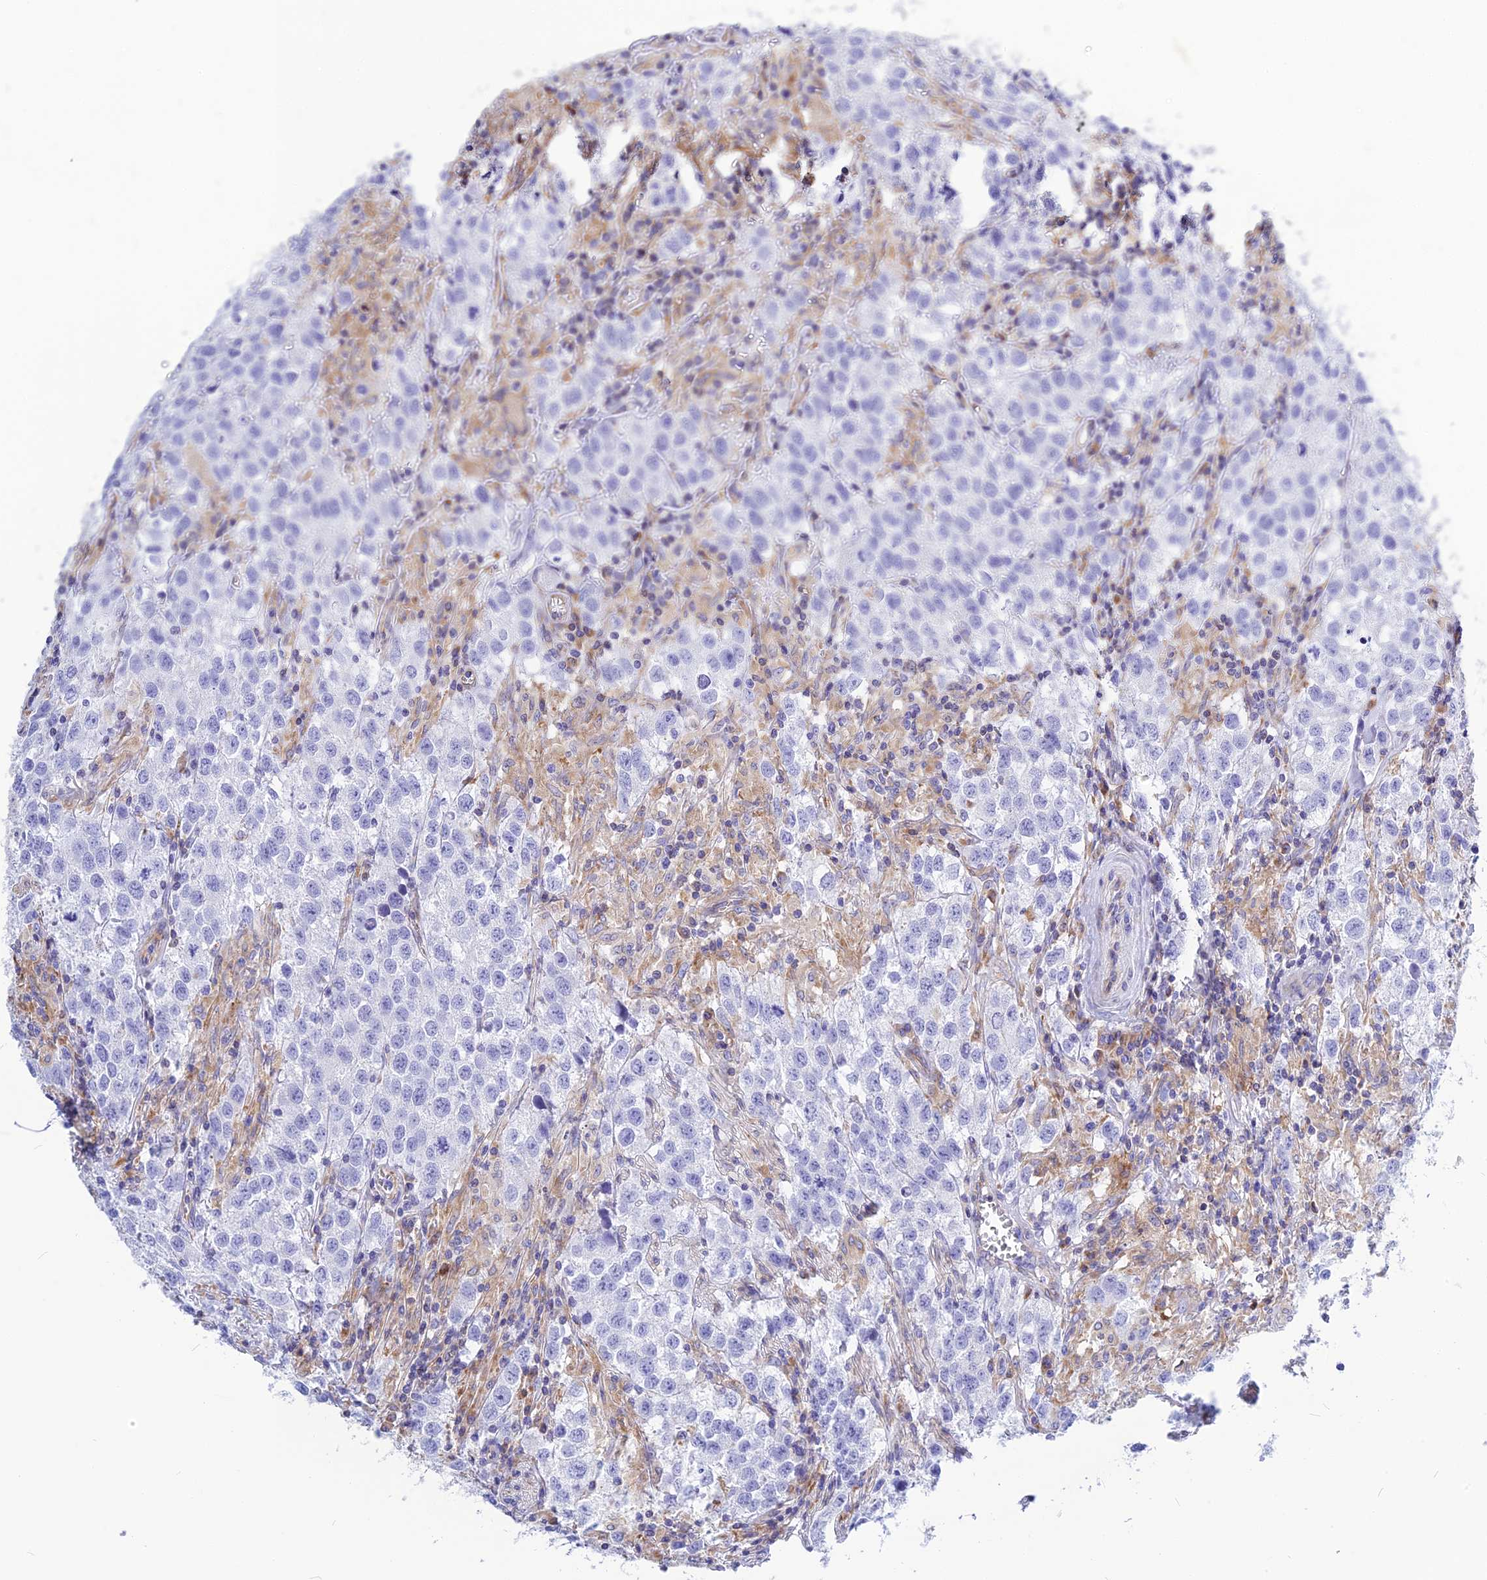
{"staining": {"intensity": "negative", "quantity": "none", "location": "none"}, "tissue": "testis cancer", "cell_type": "Tumor cells", "image_type": "cancer", "snomed": [{"axis": "morphology", "description": "Seminoma, NOS"}, {"axis": "morphology", "description": "Carcinoma, Embryonal, NOS"}, {"axis": "topography", "description": "Testis"}], "caption": "IHC histopathology image of neoplastic tissue: human testis embryonal carcinoma stained with DAB shows no significant protein positivity in tumor cells.", "gene": "CNOT6", "patient": {"sex": "male", "age": 43}}